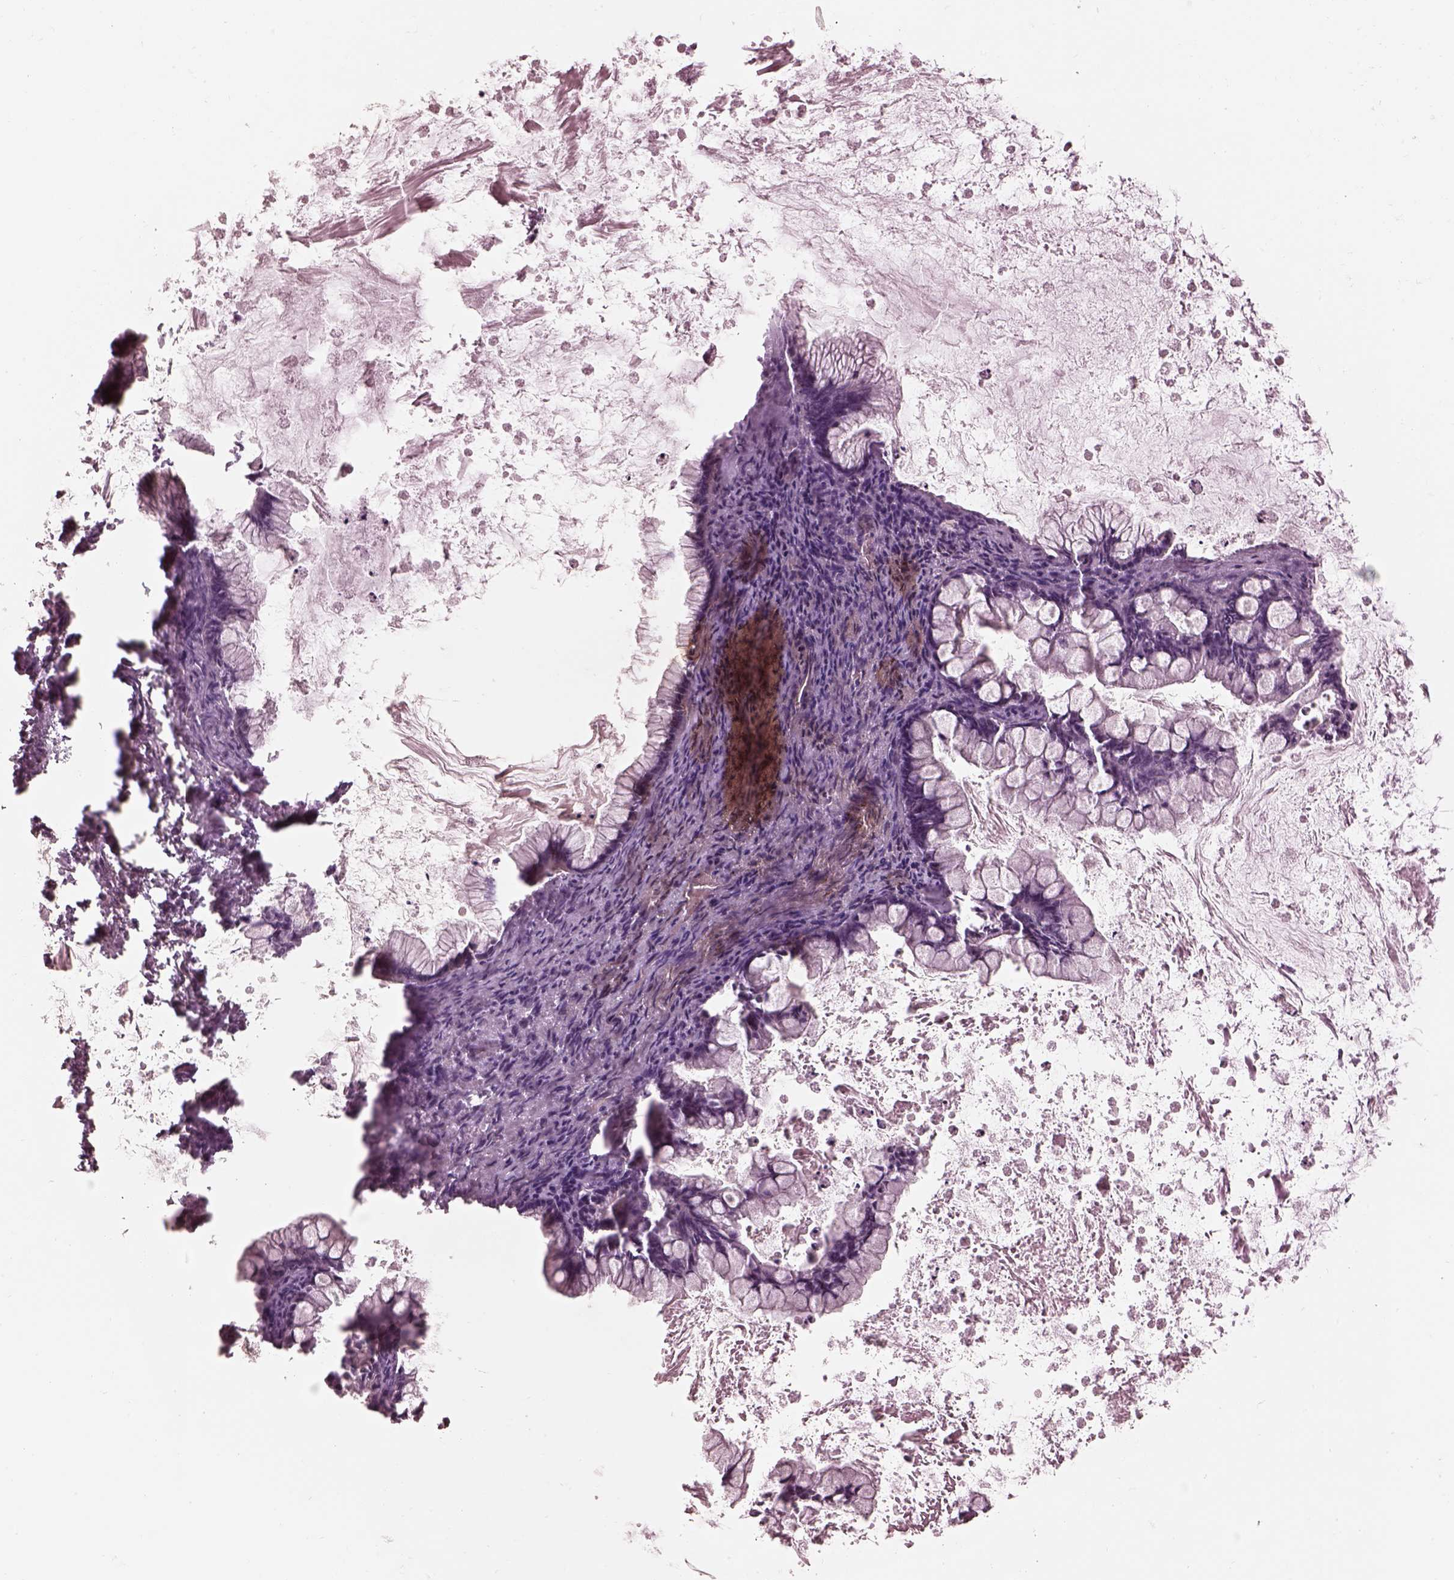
{"staining": {"intensity": "negative", "quantity": "none", "location": "none"}, "tissue": "ovarian cancer", "cell_type": "Tumor cells", "image_type": "cancer", "snomed": [{"axis": "morphology", "description": "Cystadenocarcinoma, mucinous, NOS"}, {"axis": "topography", "description": "Ovary"}], "caption": "Tumor cells are negative for brown protein staining in mucinous cystadenocarcinoma (ovarian).", "gene": "KCNA2", "patient": {"sex": "female", "age": 67}}